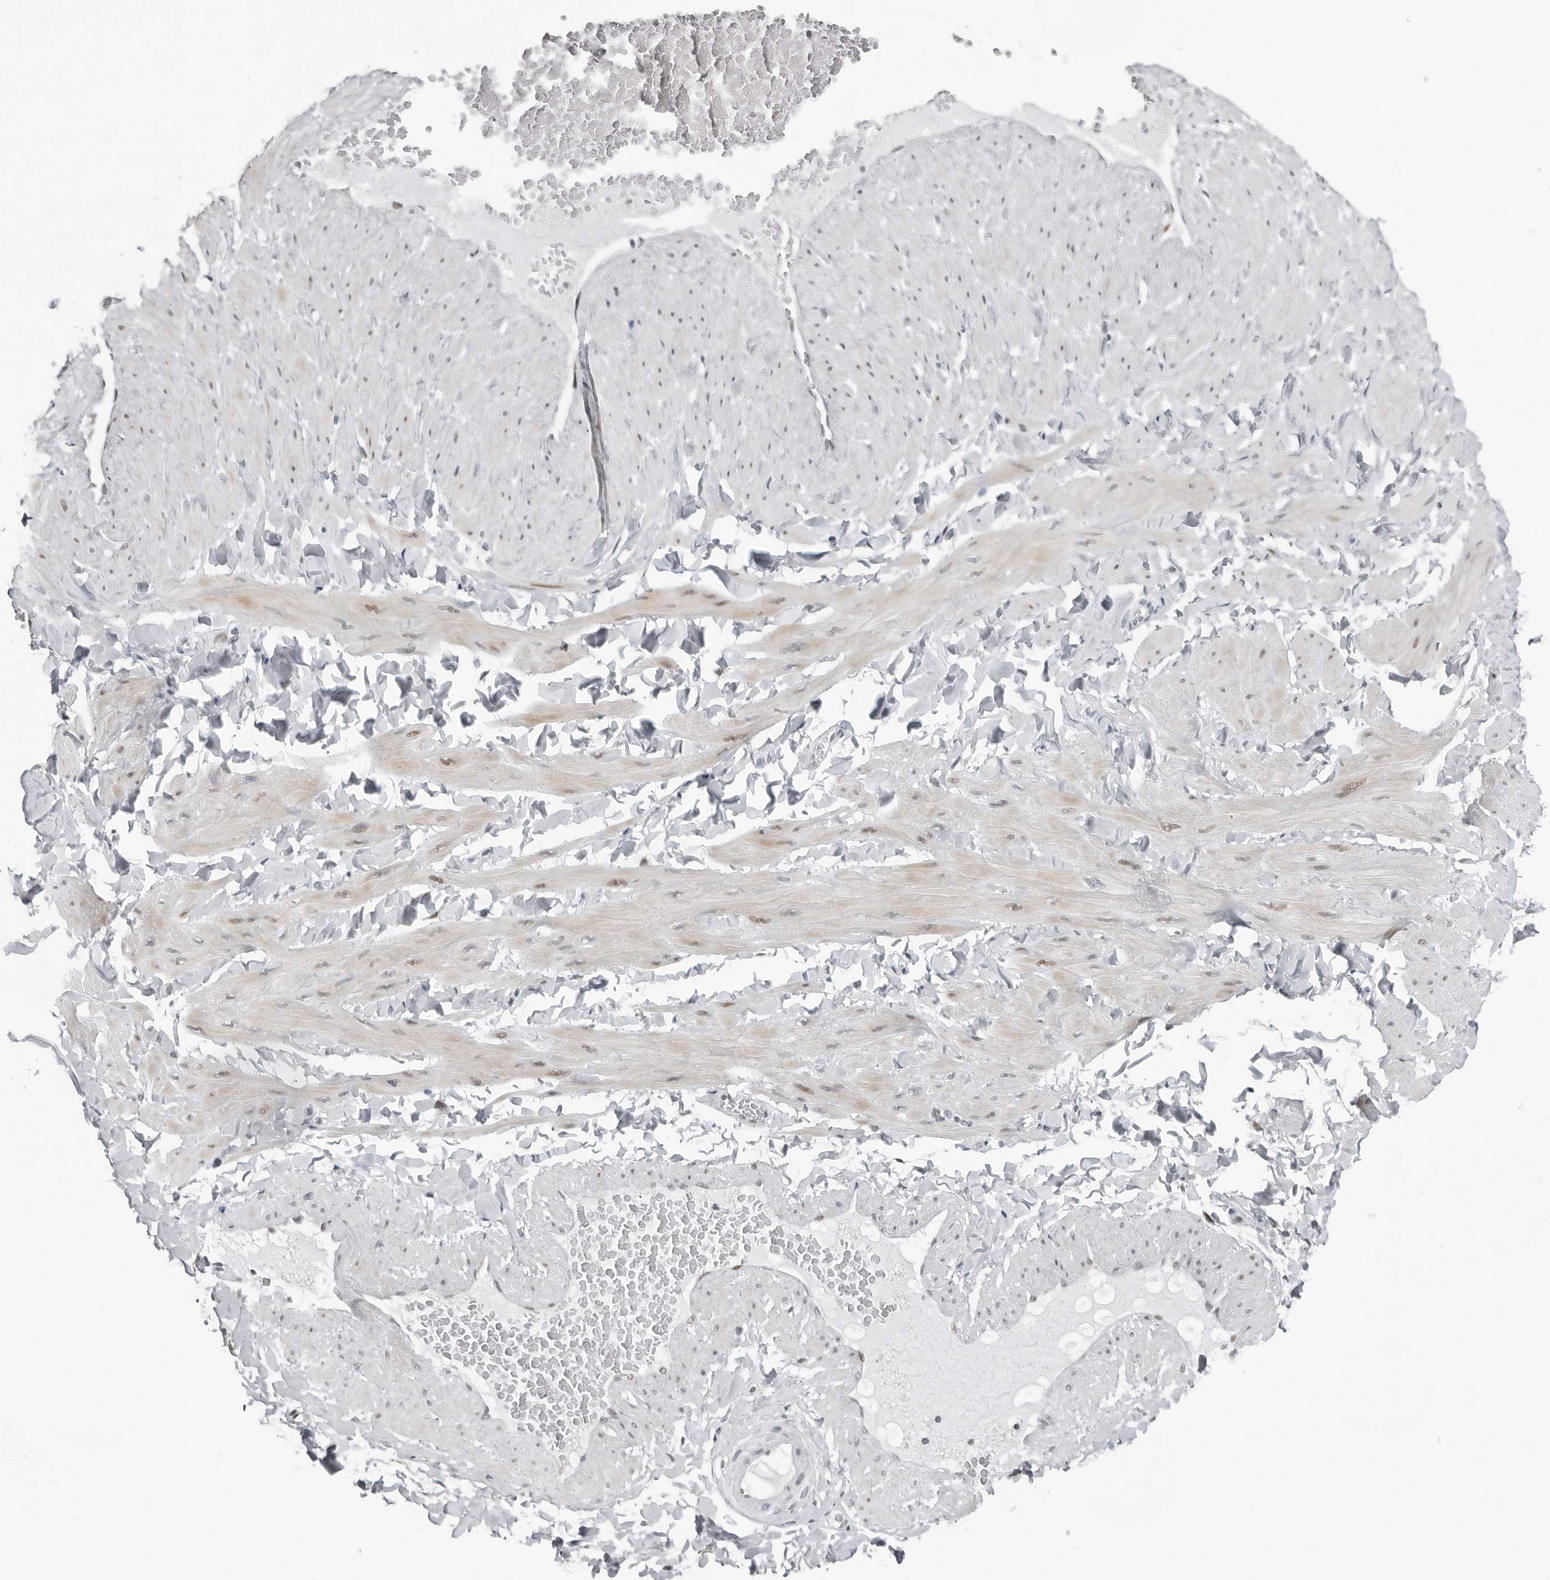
{"staining": {"intensity": "weak", "quantity": ">75%", "location": "nuclear"}, "tissue": "adipose tissue", "cell_type": "Adipocytes", "image_type": "normal", "snomed": [{"axis": "morphology", "description": "Normal tissue, NOS"}, {"axis": "topography", "description": "Adipose tissue"}, {"axis": "topography", "description": "Vascular tissue"}, {"axis": "topography", "description": "Peripheral nerve tissue"}], "caption": "Protein staining reveals weak nuclear positivity in about >75% of adipocytes in unremarkable adipose tissue.", "gene": "PPP1R42", "patient": {"sex": "male", "age": 25}}